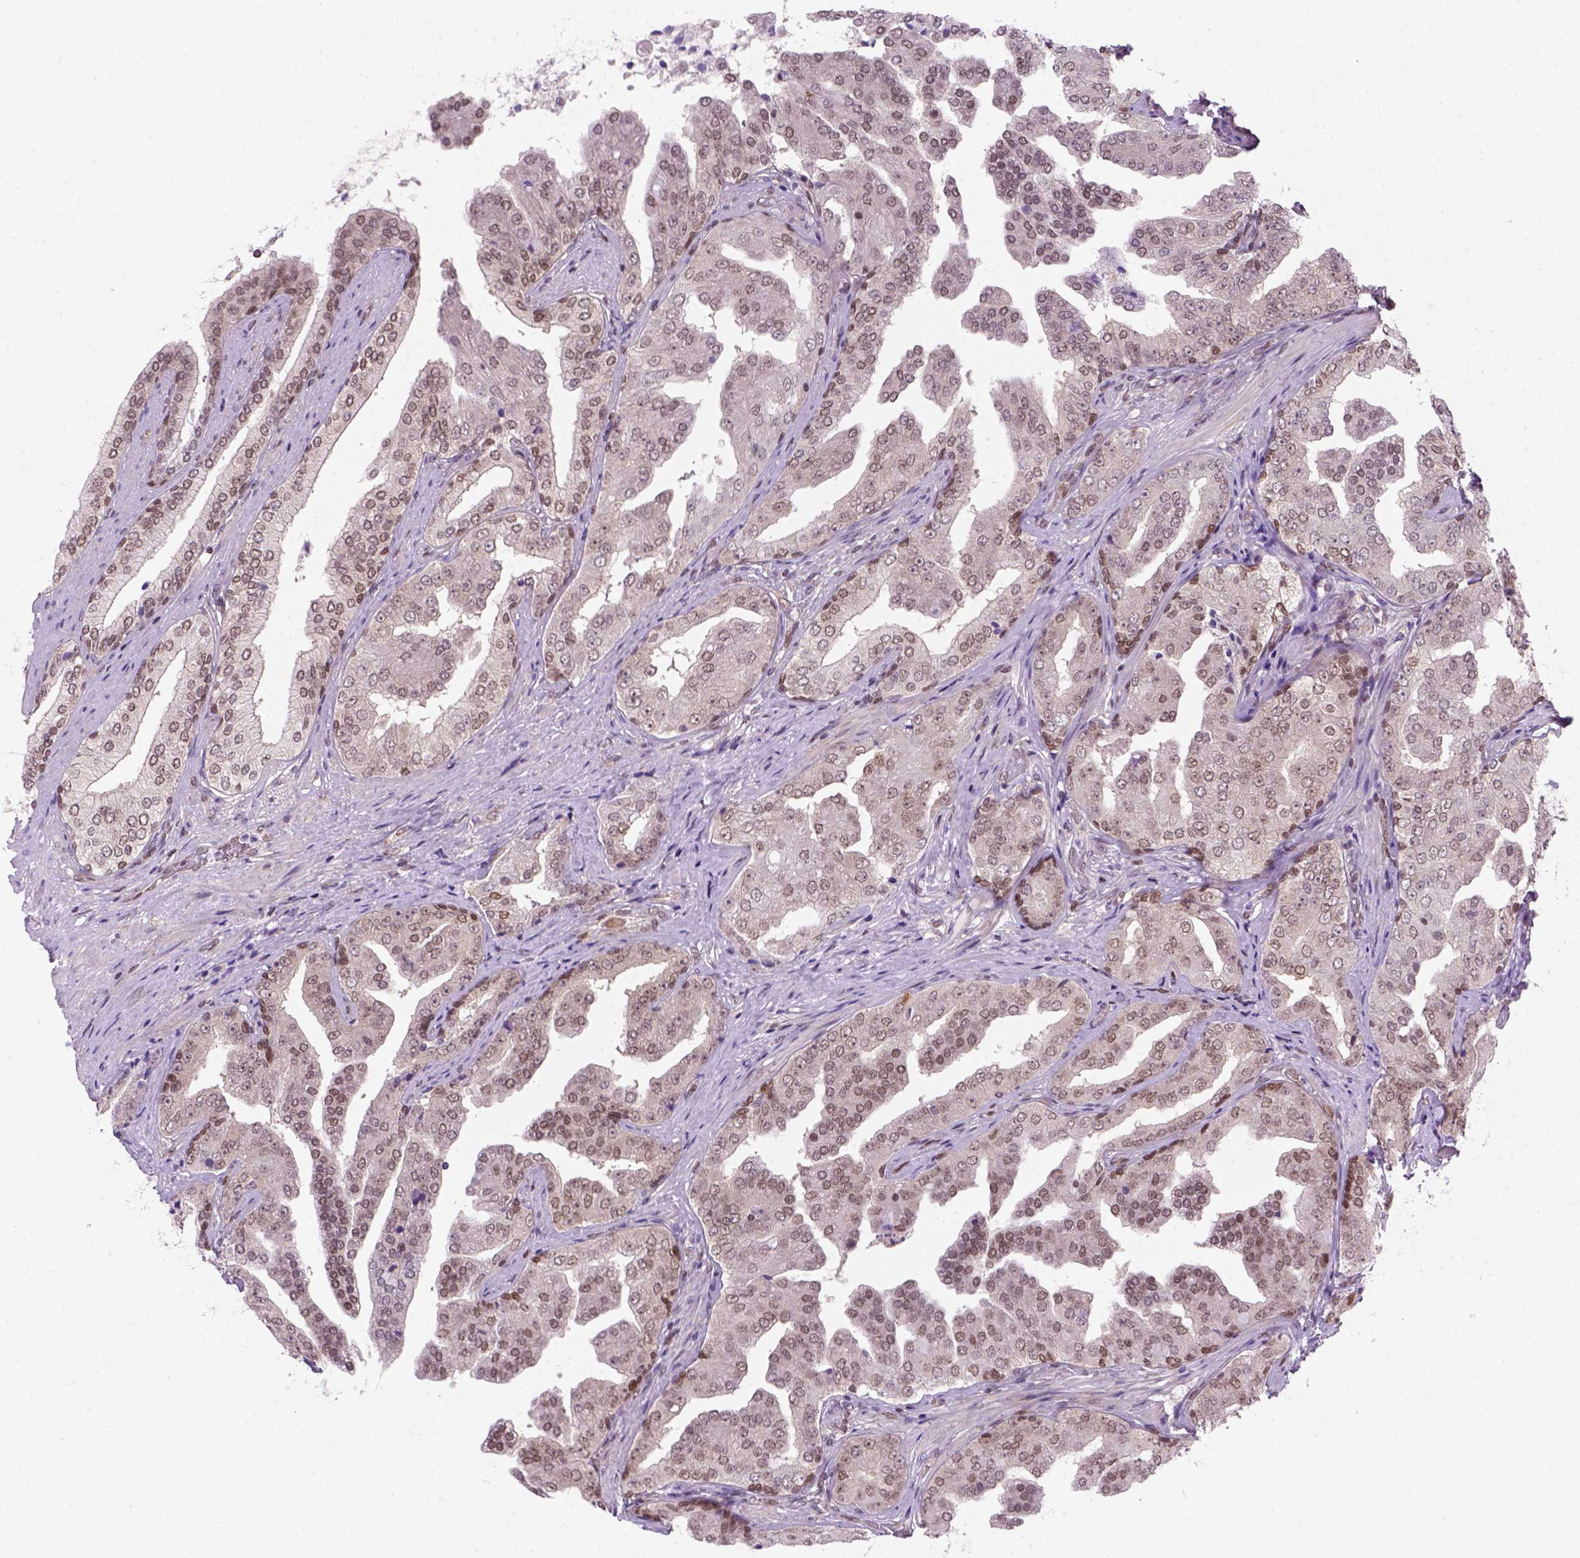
{"staining": {"intensity": "weak", "quantity": "<25%", "location": "nuclear"}, "tissue": "prostate cancer", "cell_type": "Tumor cells", "image_type": "cancer", "snomed": [{"axis": "morphology", "description": "Adenocarcinoma, Low grade"}, {"axis": "topography", "description": "Prostate and seminal vesicle, NOS"}], "caption": "This is a image of immunohistochemistry staining of prostate cancer (low-grade adenocarcinoma), which shows no positivity in tumor cells.", "gene": "MGMT", "patient": {"sex": "male", "age": 61}}